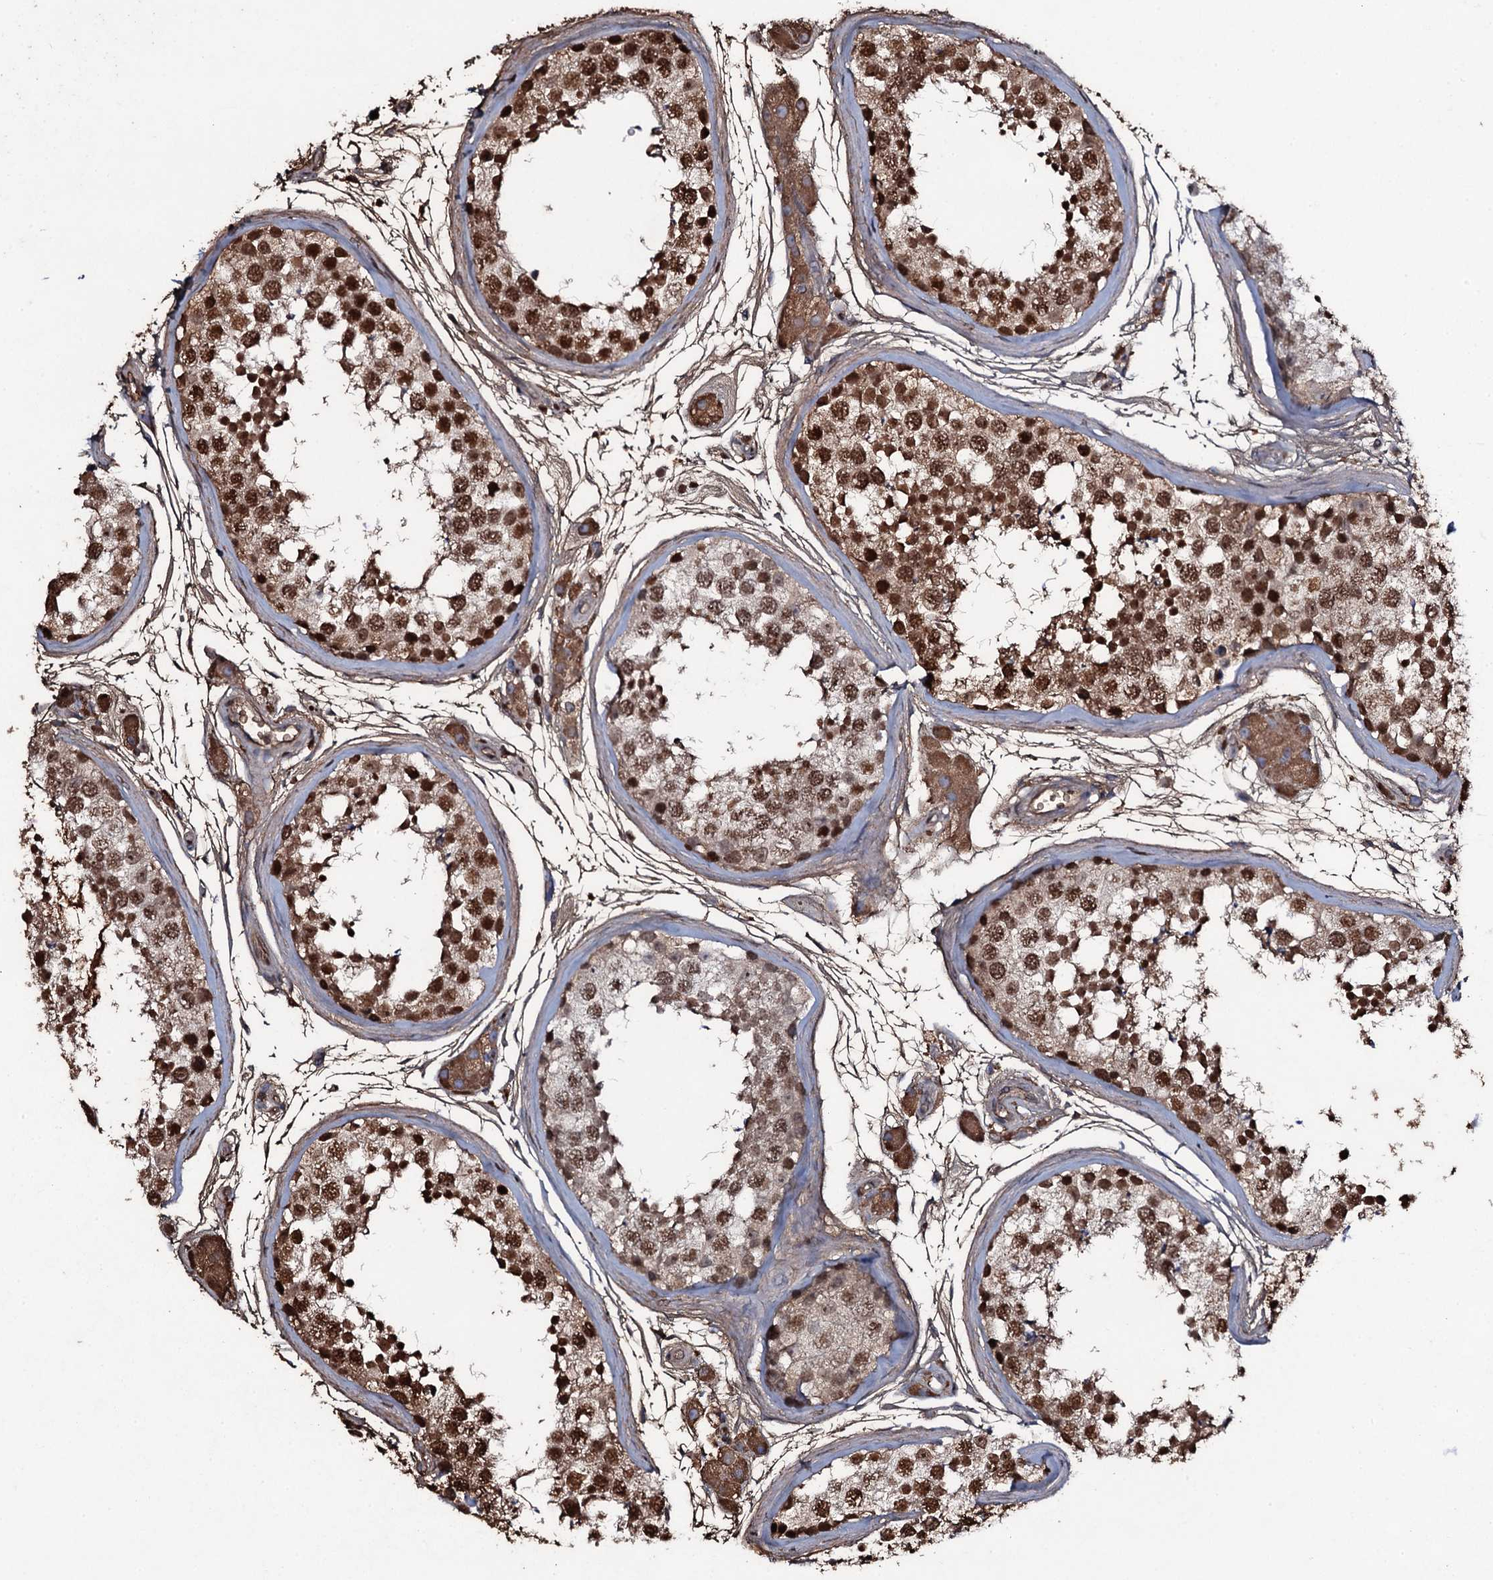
{"staining": {"intensity": "strong", "quantity": "25%-75%", "location": "cytoplasmic/membranous,nuclear"}, "tissue": "testis", "cell_type": "Cells in seminiferous ducts", "image_type": "normal", "snomed": [{"axis": "morphology", "description": "Normal tissue, NOS"}, {"axis": "topography", "description": "Testis"}], "caption": "Immunohistochemical staining of normal testis demonstrates 25%-75% levels of strong cytoplasmic/membranous,nuclear protein expression in about 25%-75% of cells in seminiferous ducts.", "gene": "EDN1", "patient": {"sex": "male", "age": 56}}